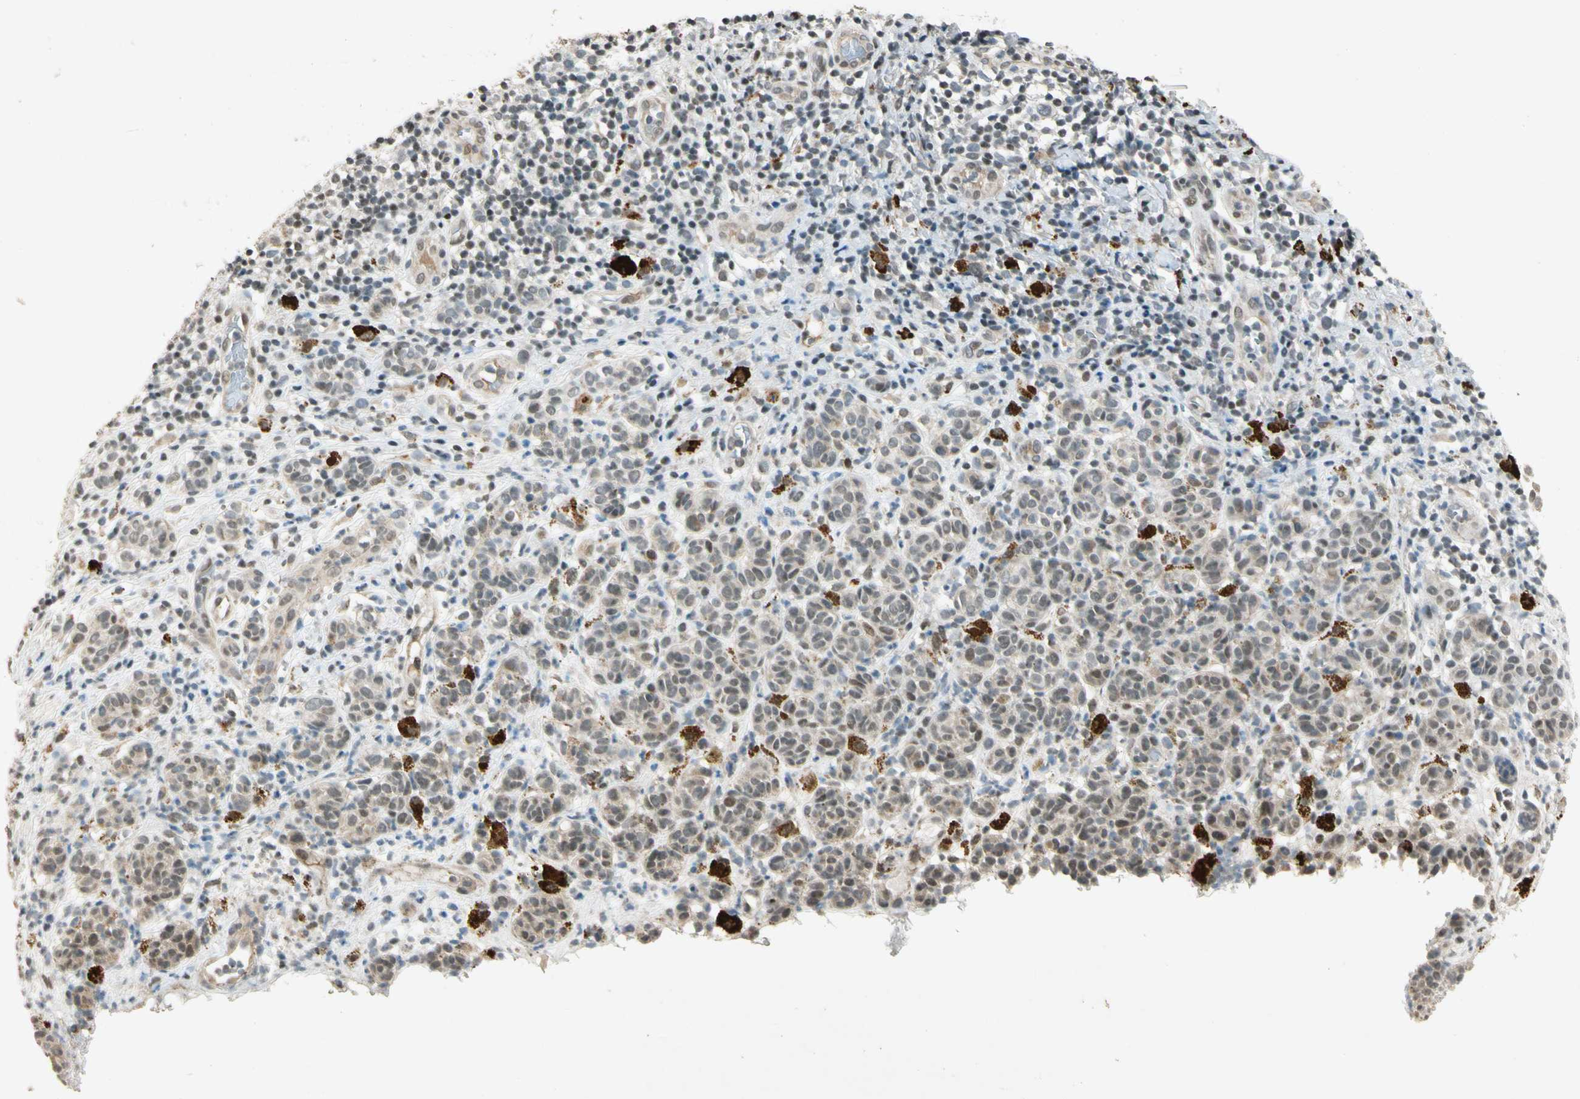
{"staining": {"intensity": "weak", "quantity": "25%-75%", "location": "cytoplasmic/membranous,nuclear"}, "tissue": "melanoma", "cell_type": "Tumor cells", "image_type": "cancer", "snomed": [{"axis": "morphology", "description": "Malignant melanoma, NOS"}, {"axis": "topography", "description": "Skin"}], "caption": "Immunohistochemistry (IHC) photomicrograph of human malignant melanoma stained for a protein (brown), which displays low levels of weak cytoplasmic/membranous and nuclear staining in approximately 25%-75% of tumor cells.", "gene": "ZBTB4", "patient": {"sex": "male", "age": 64}}